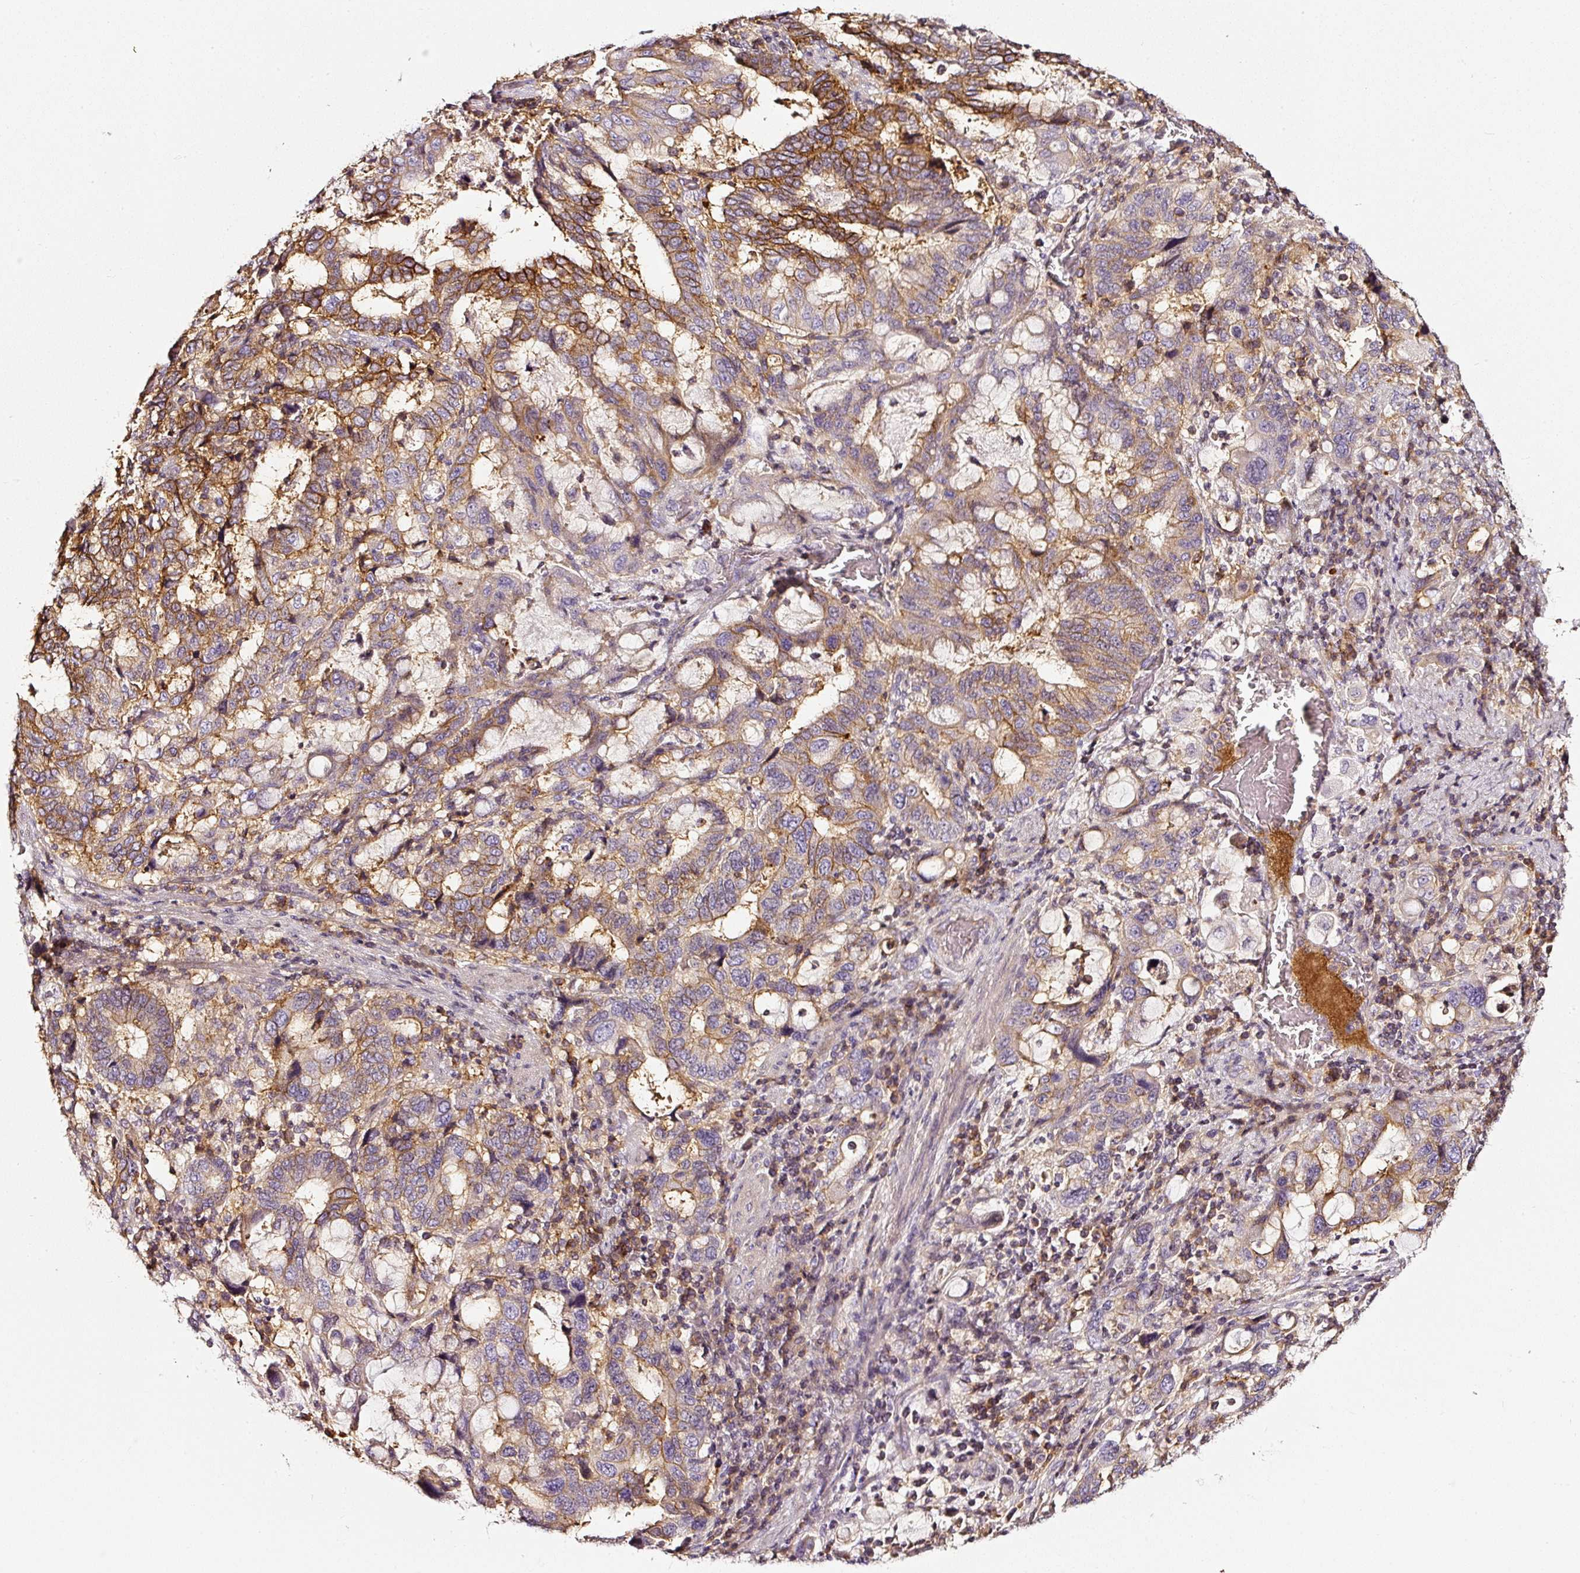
{"staining": {"intensity": "moderate", "quantity": ">75%", "location": "cytoplasmic/membranous"}, "tissue": "stomach cancer", "cell_type": "Tumor cells", "image_type": "cancer", "snomed": [{"axis": "morphology", "description": "Adenocarcinoma, NOS"}, {"axis": "topography", "description": "Stomach, upper"}, {"axis": "topography", "description": "Stomach"}], "caption": "Immunohistochemical staining of adenocarcinoma (stomach) shows medium levels of moderate cytoplasmic/membranous protein staining in approximately >75% of tumor cells.", "gene": "CD47", "patient": {"sex": "male", "age": 62}}